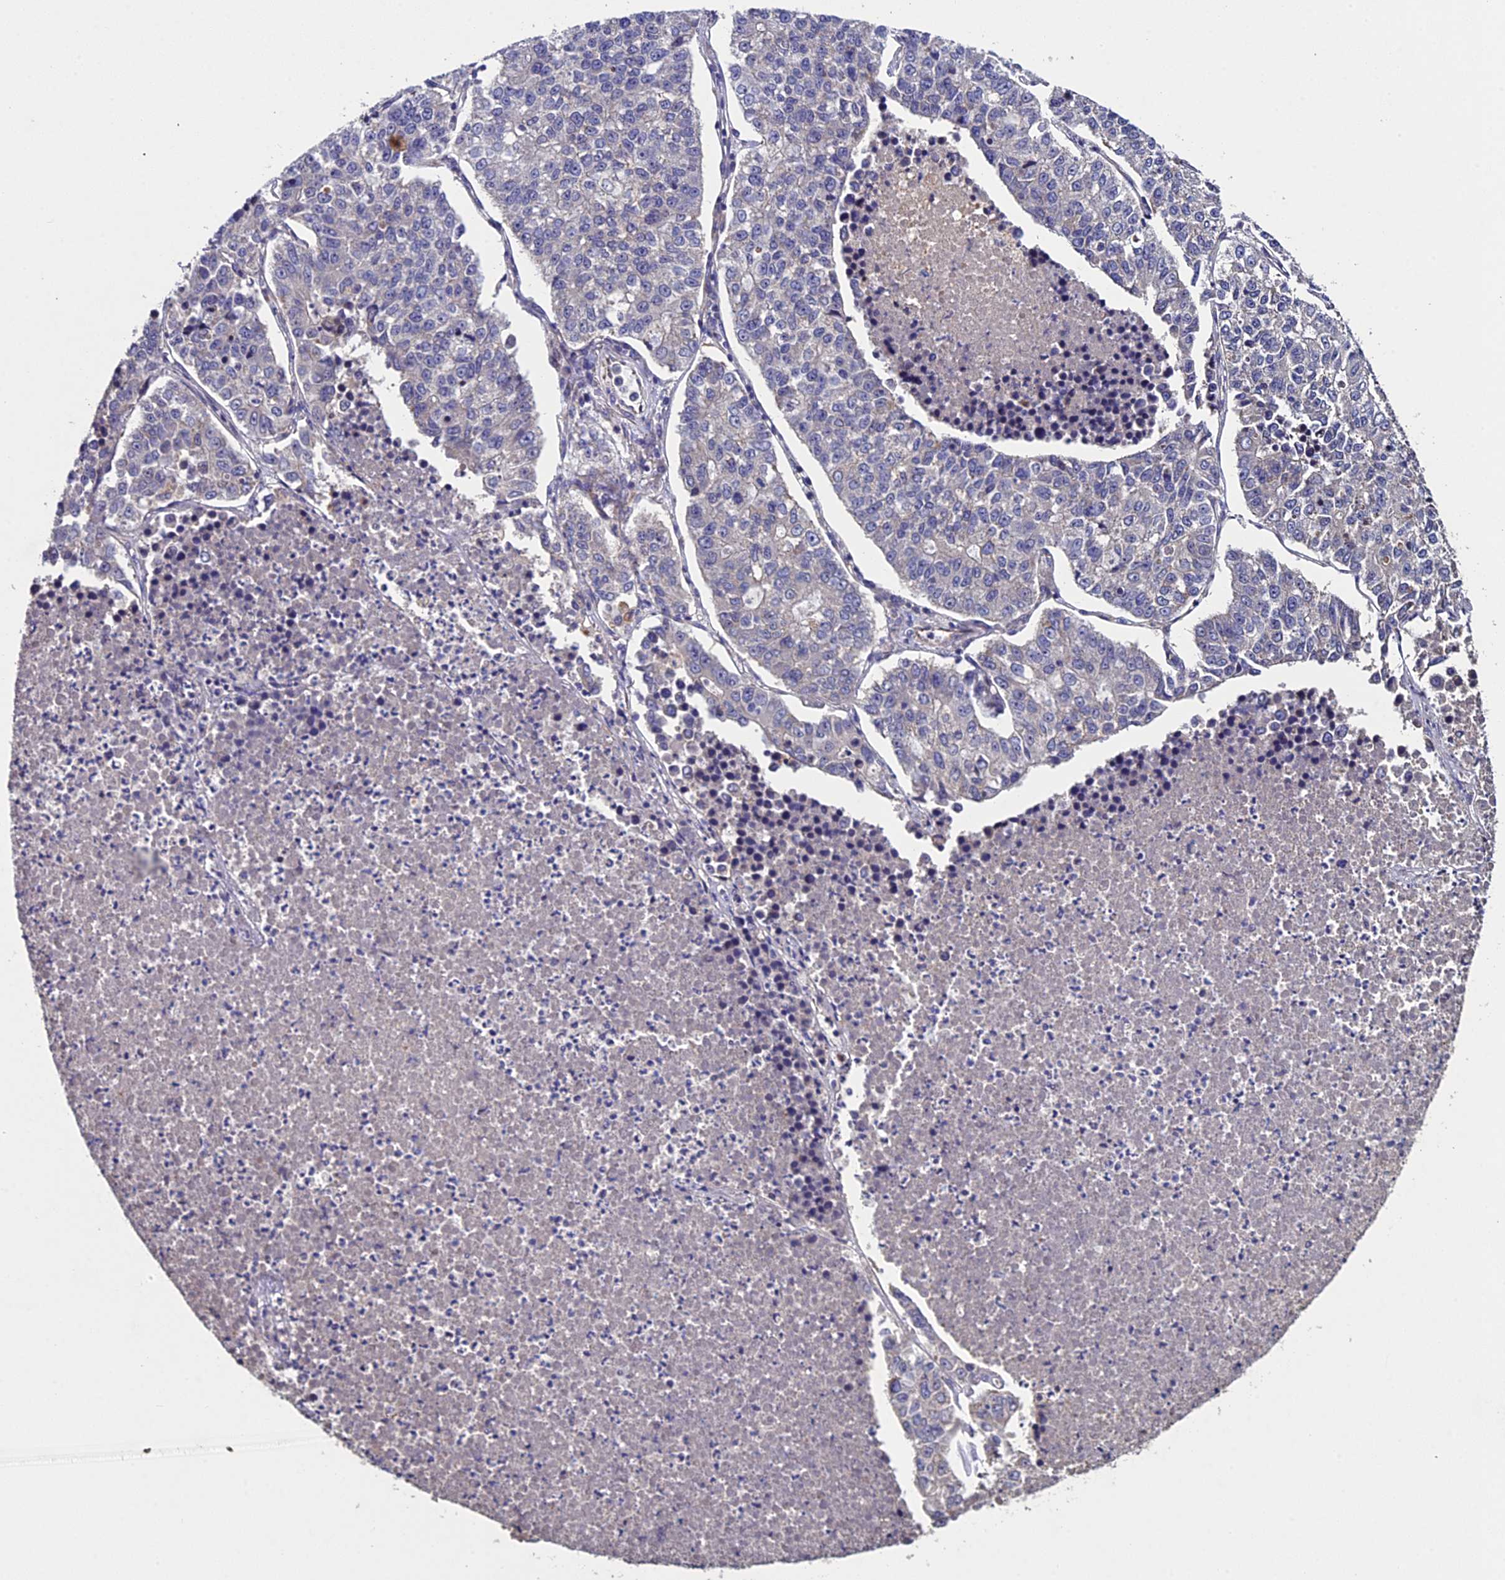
{"staining": {"intensity": "negative", "quantity": "none", "location": "none"}, "tissue": "lung cancer", "cell_type": "Tumor cells", "image_type": "cancer", "snomed": [{"axis": "morphology", "description": "Adenocarcinoma, NOS"}, {"axis": "topography", "description": "Lung"}], "caption": "DAB (3,3'-diaminobenzidine) immunohistochemical staining of adenocarcinoma (lung) exhibits no significant expression in tumor cells.", "gene": "RNF17", "patient": {"sex": "male", "age": 49}}